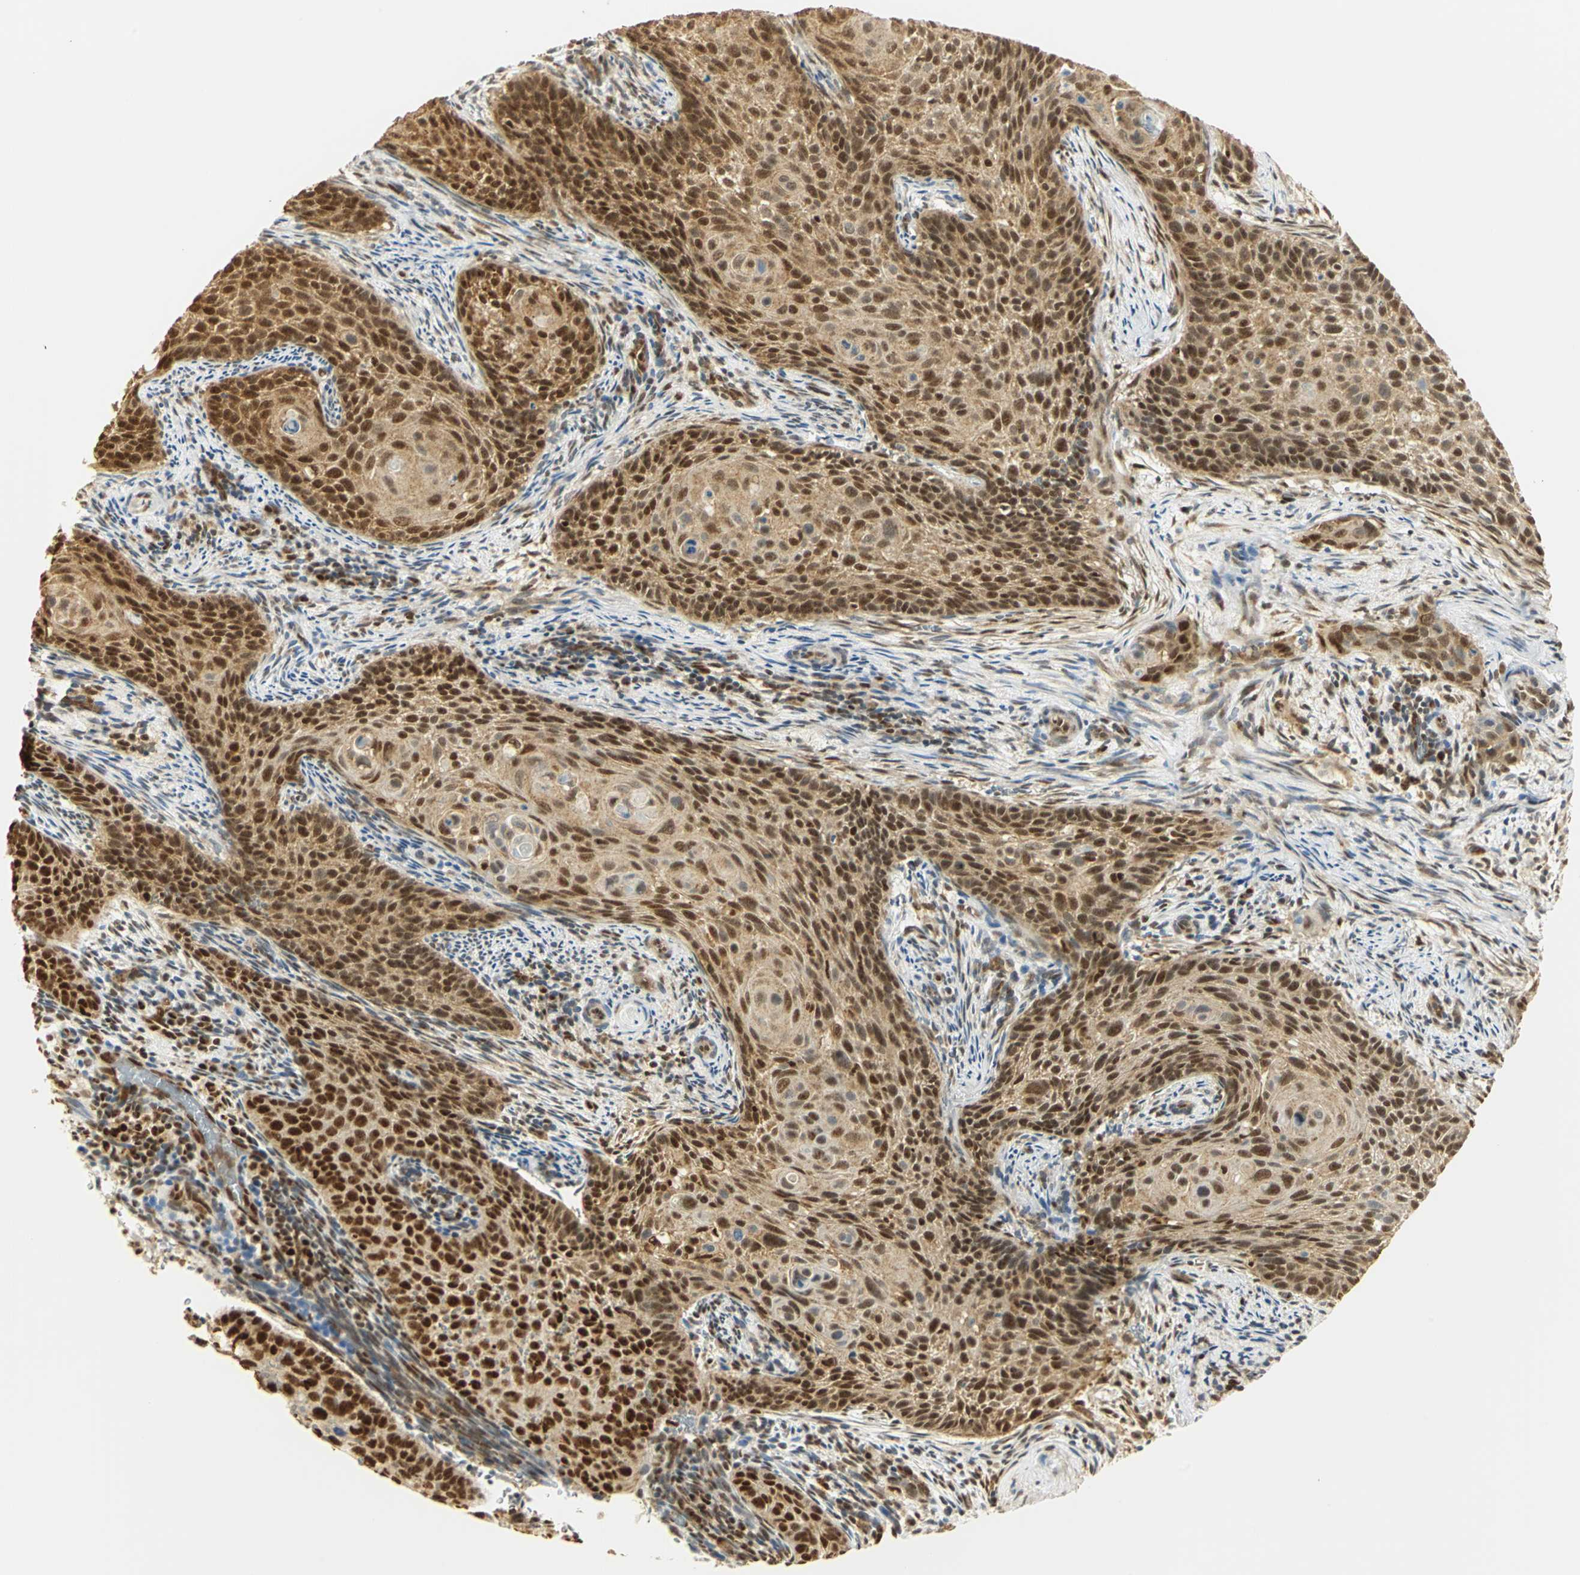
{"staining": {"intensity": "strong", "quantity": ">75%", "location": "cytoplasmic/membranous,nuclear"}, "tissue": "cervical cancer", "cell_type": "Tumor cells", "image_type": "cancer", "snomed": [{"axis": "morphology", "description": "Squamous cell carcinoma, NOS"}, {"axis": "topography", "description": "Cervix"}], "caption": "Protein expression analysis of human cervical cancer (squamous cell carcinoma) reveals strong cytoplasmic/membranous and nuclear positivity in about >75% of tumor cells. (IHC, brightfield microscopy, high magnification).", "gene": "DDX5", "patient": {"sex": "female", "age": 33}}